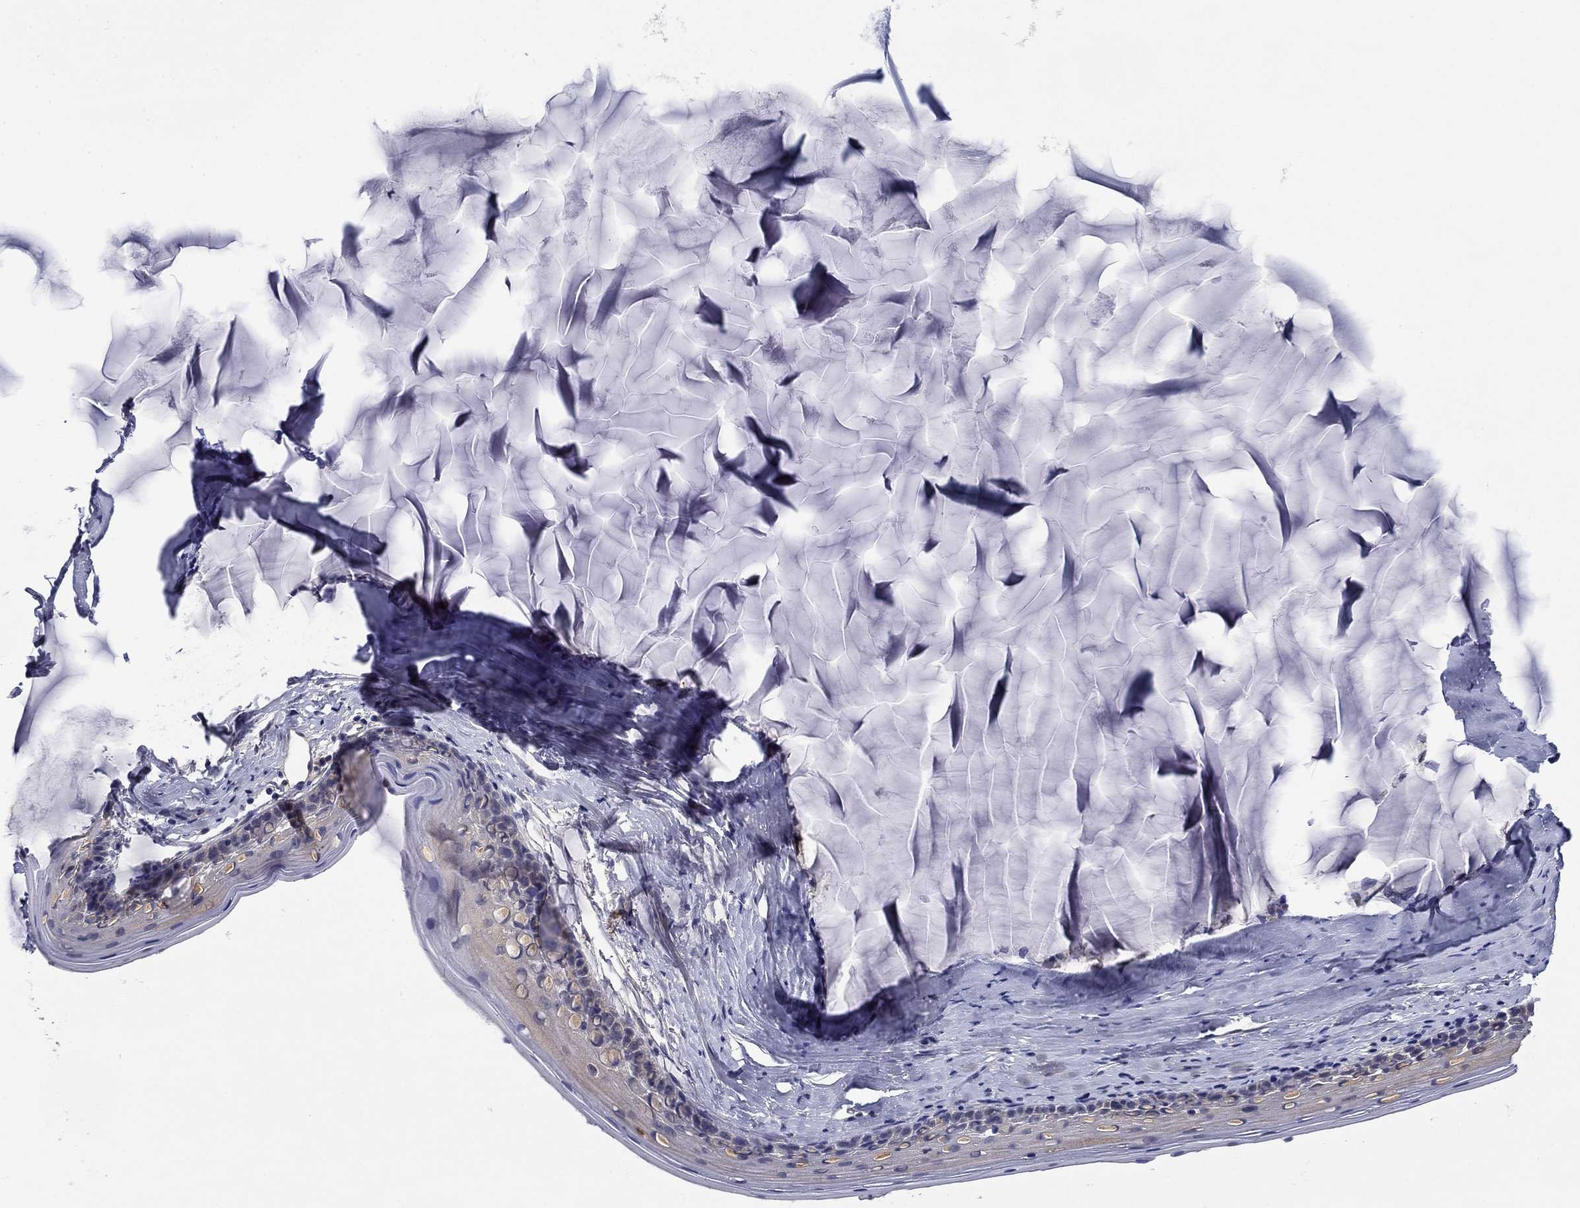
{"staining": {"intensity": "negative", "quantity": "none", "location": "none"}, "tissue": "cervix", "cell_type": "Glandular cells", "image_type": "normal", "snomed": [{"axis": "morphology", "description": "Normal tissue, NOS"}, {"axis": "topography", "description": "Cervix"}], "caption": "Cervix stained for a protein using immunohistochemistry exhibits no expression glandular cells.", "gene": "DDTL", "patient": {"sex": "female", "age": 40}}